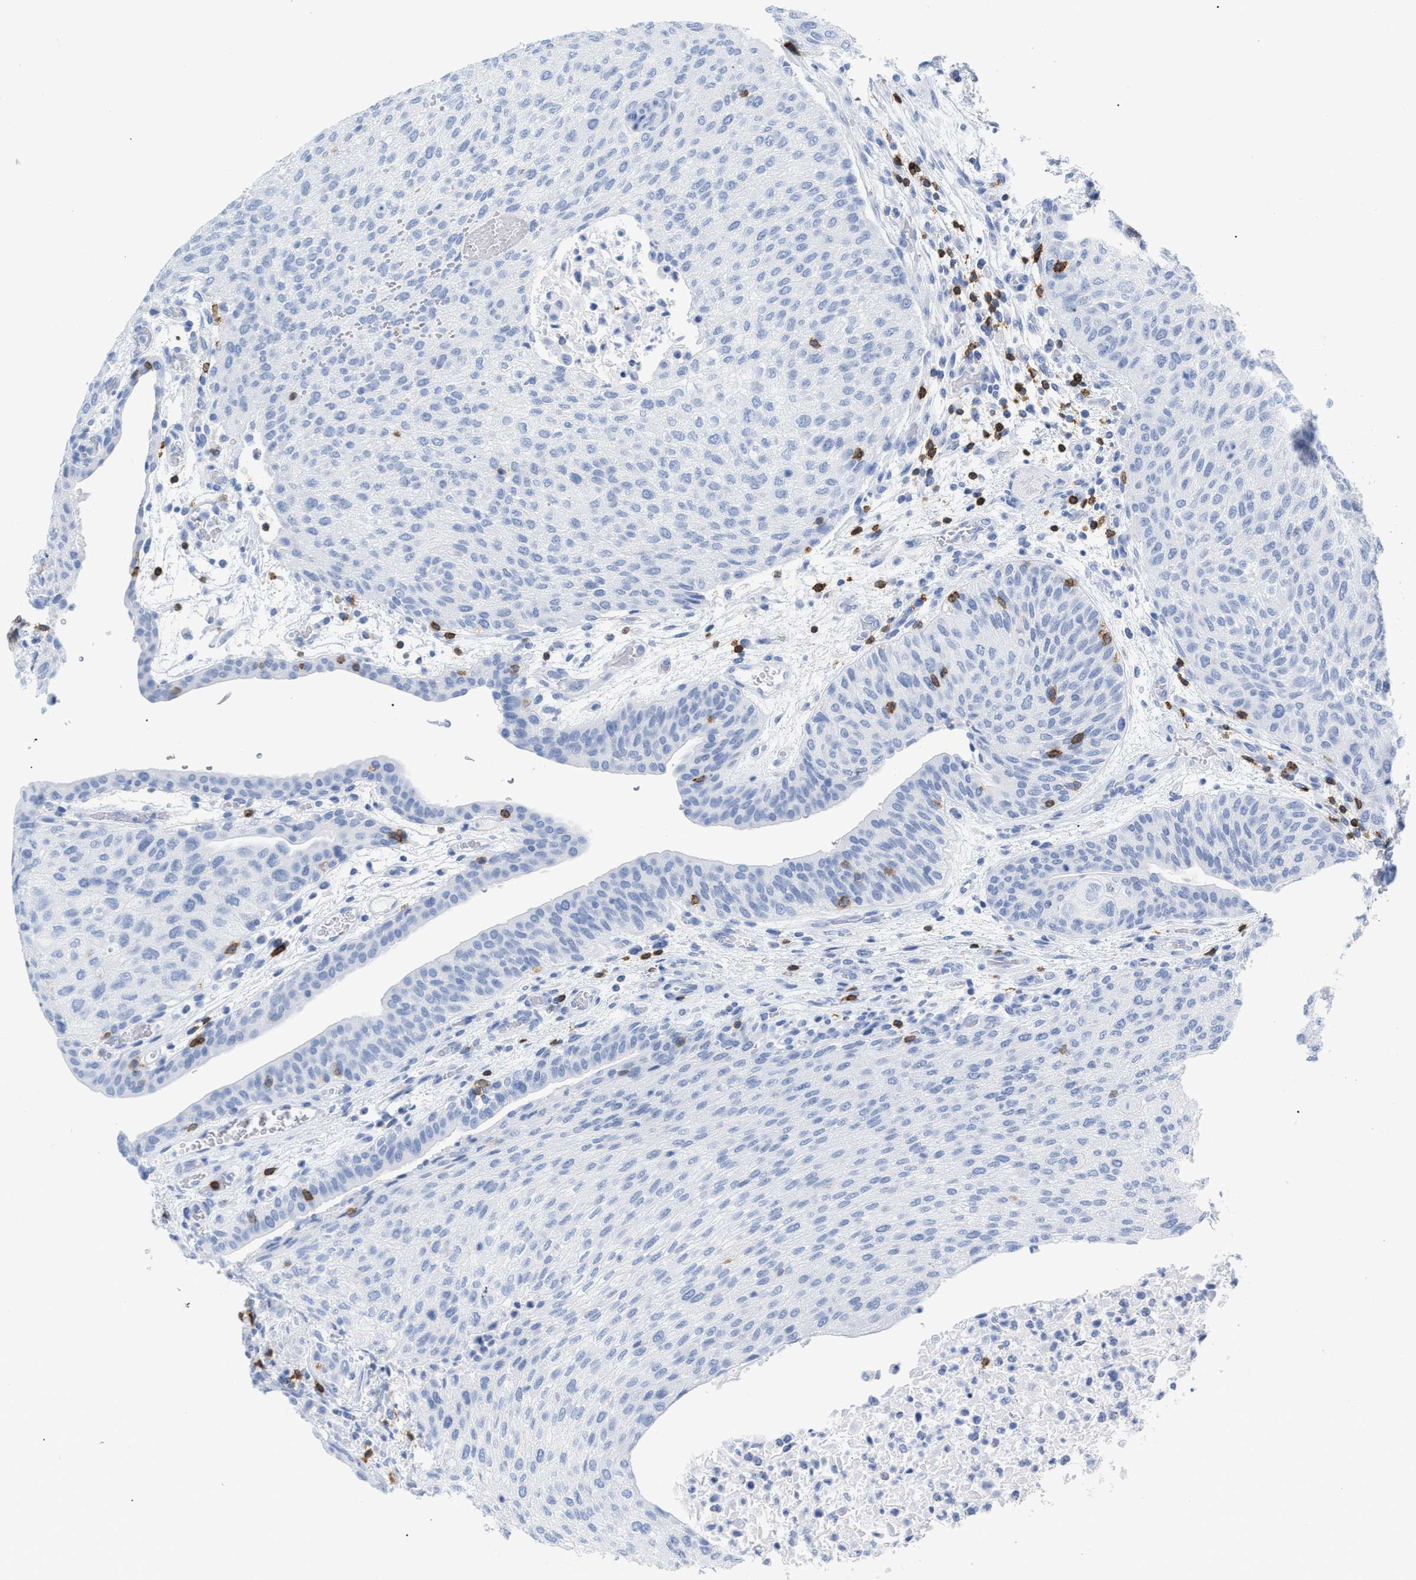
{"staining": {"intensity": "negative", "quantity": "none", "location": "none"}, "tissue": "urothelial cancer", "cell_type": "Tumor cells", "image_type": "cancer", "snomed": [{"axis": "morphology", "description": "Urothelial carcinoma, Low grade"}, {"axis": "morphology", "description": "Urothelial carcinoma, High grade"}, {"axis": "topography", "description": "Urinary bladder"}], "caption": "There is no significant positivity in tumor cells of low-grade urothelial carcinoma.", "gene": "CD5", "patient": {"sex": "male", "age": 35}}